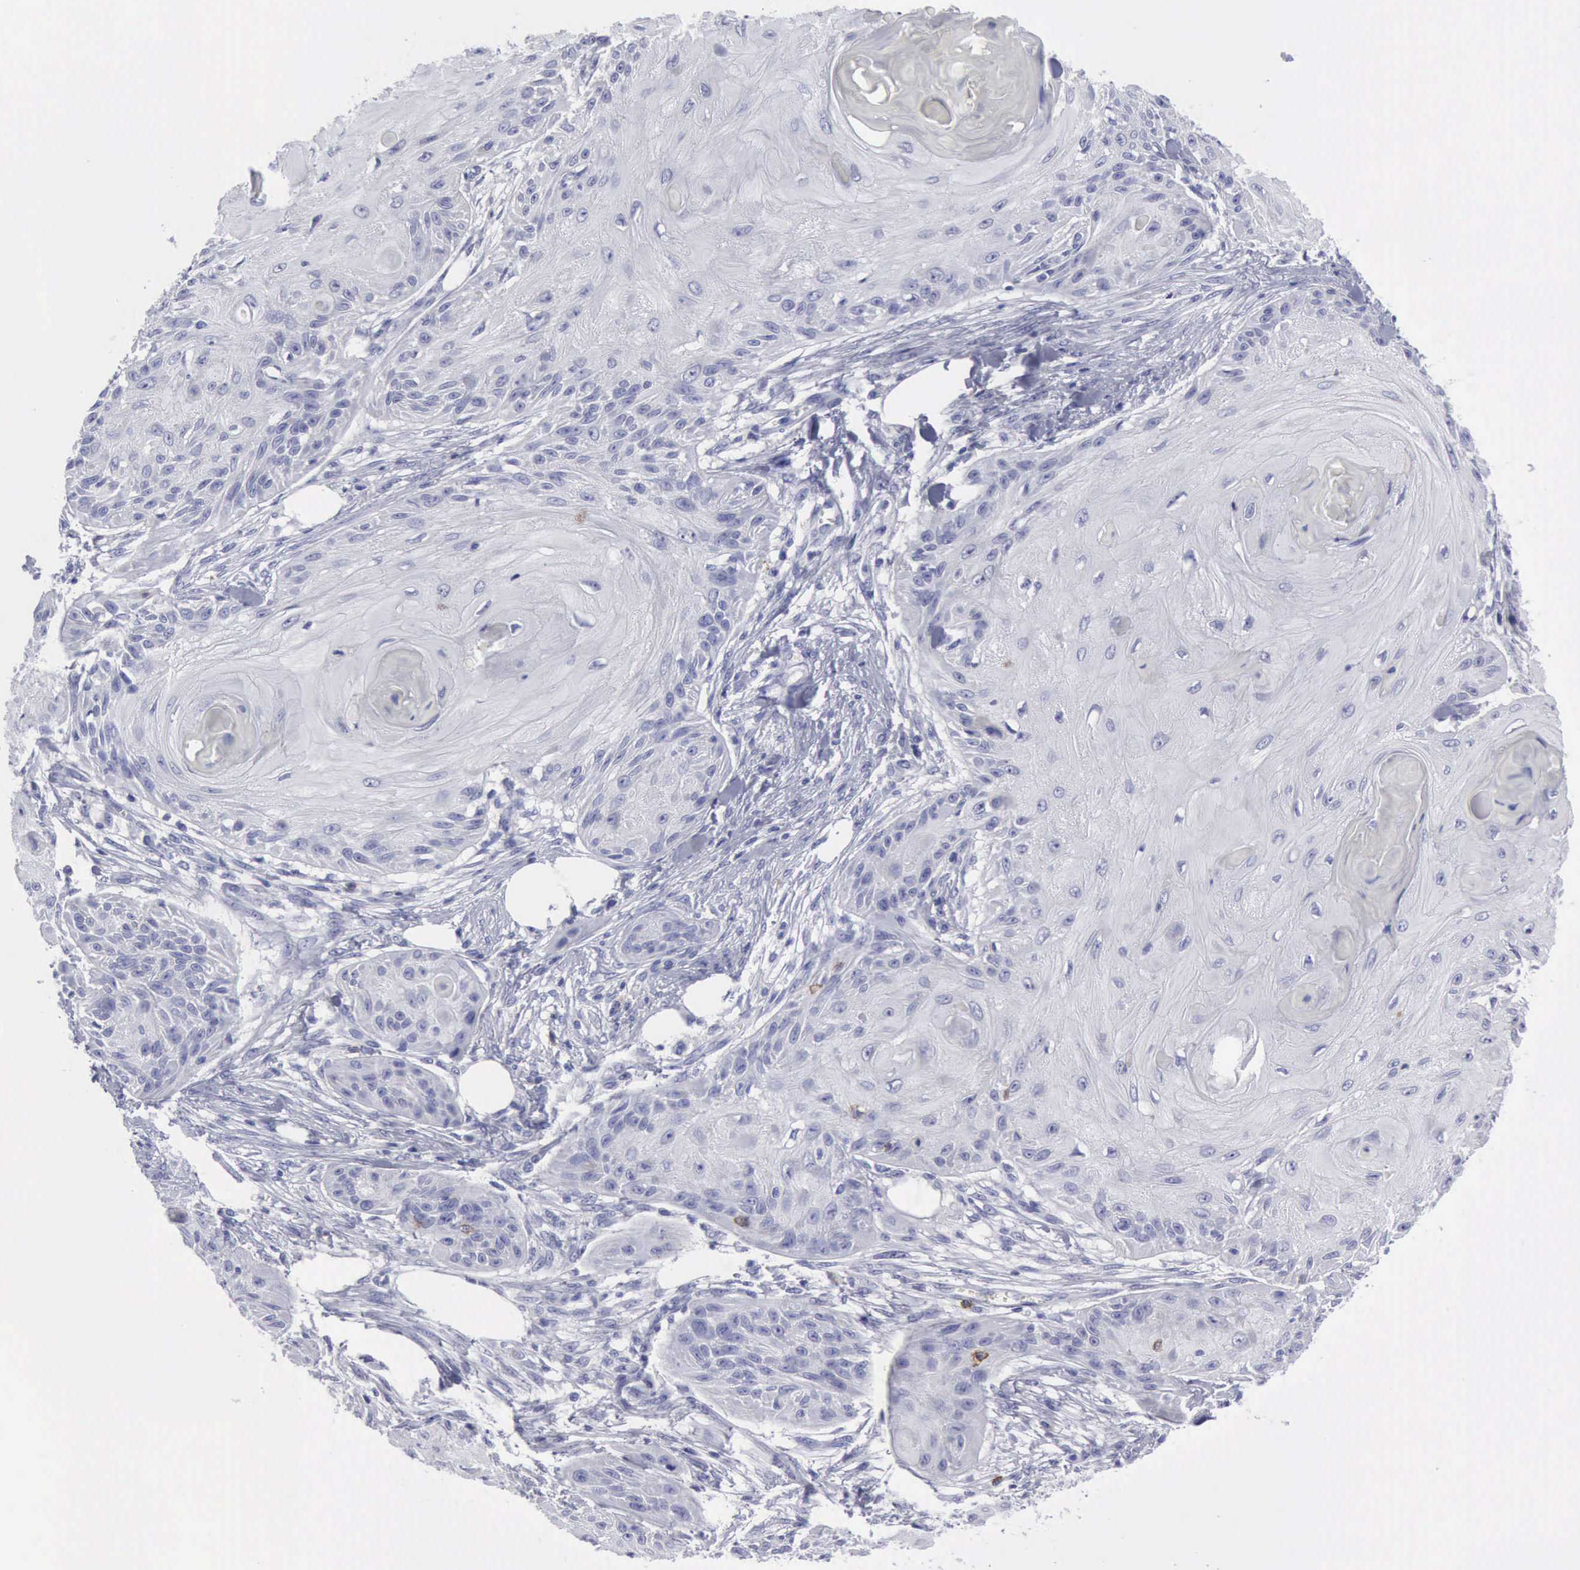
{"staining": {"intensity": "negative", "quantity": "none", "location": "none"}, "tissue": "skin cancer", "cell_type": "Tumor cells", "image_type": "cancer", "snomed": [{"axis": "morphology", "description": "Squamous cell carcinoma, NOS"}, {"axis": "topography", "description": "Skin"}], "caption": "Immunohistochemistry (IHC) of human skin cancer (squamous cell carcinoma) demonstrates no staining in tumor cells. (DAB immunohistochemistry, high magnification).", "gene": "NCAM1", "patient": {"sex": "female", "age": 88}}